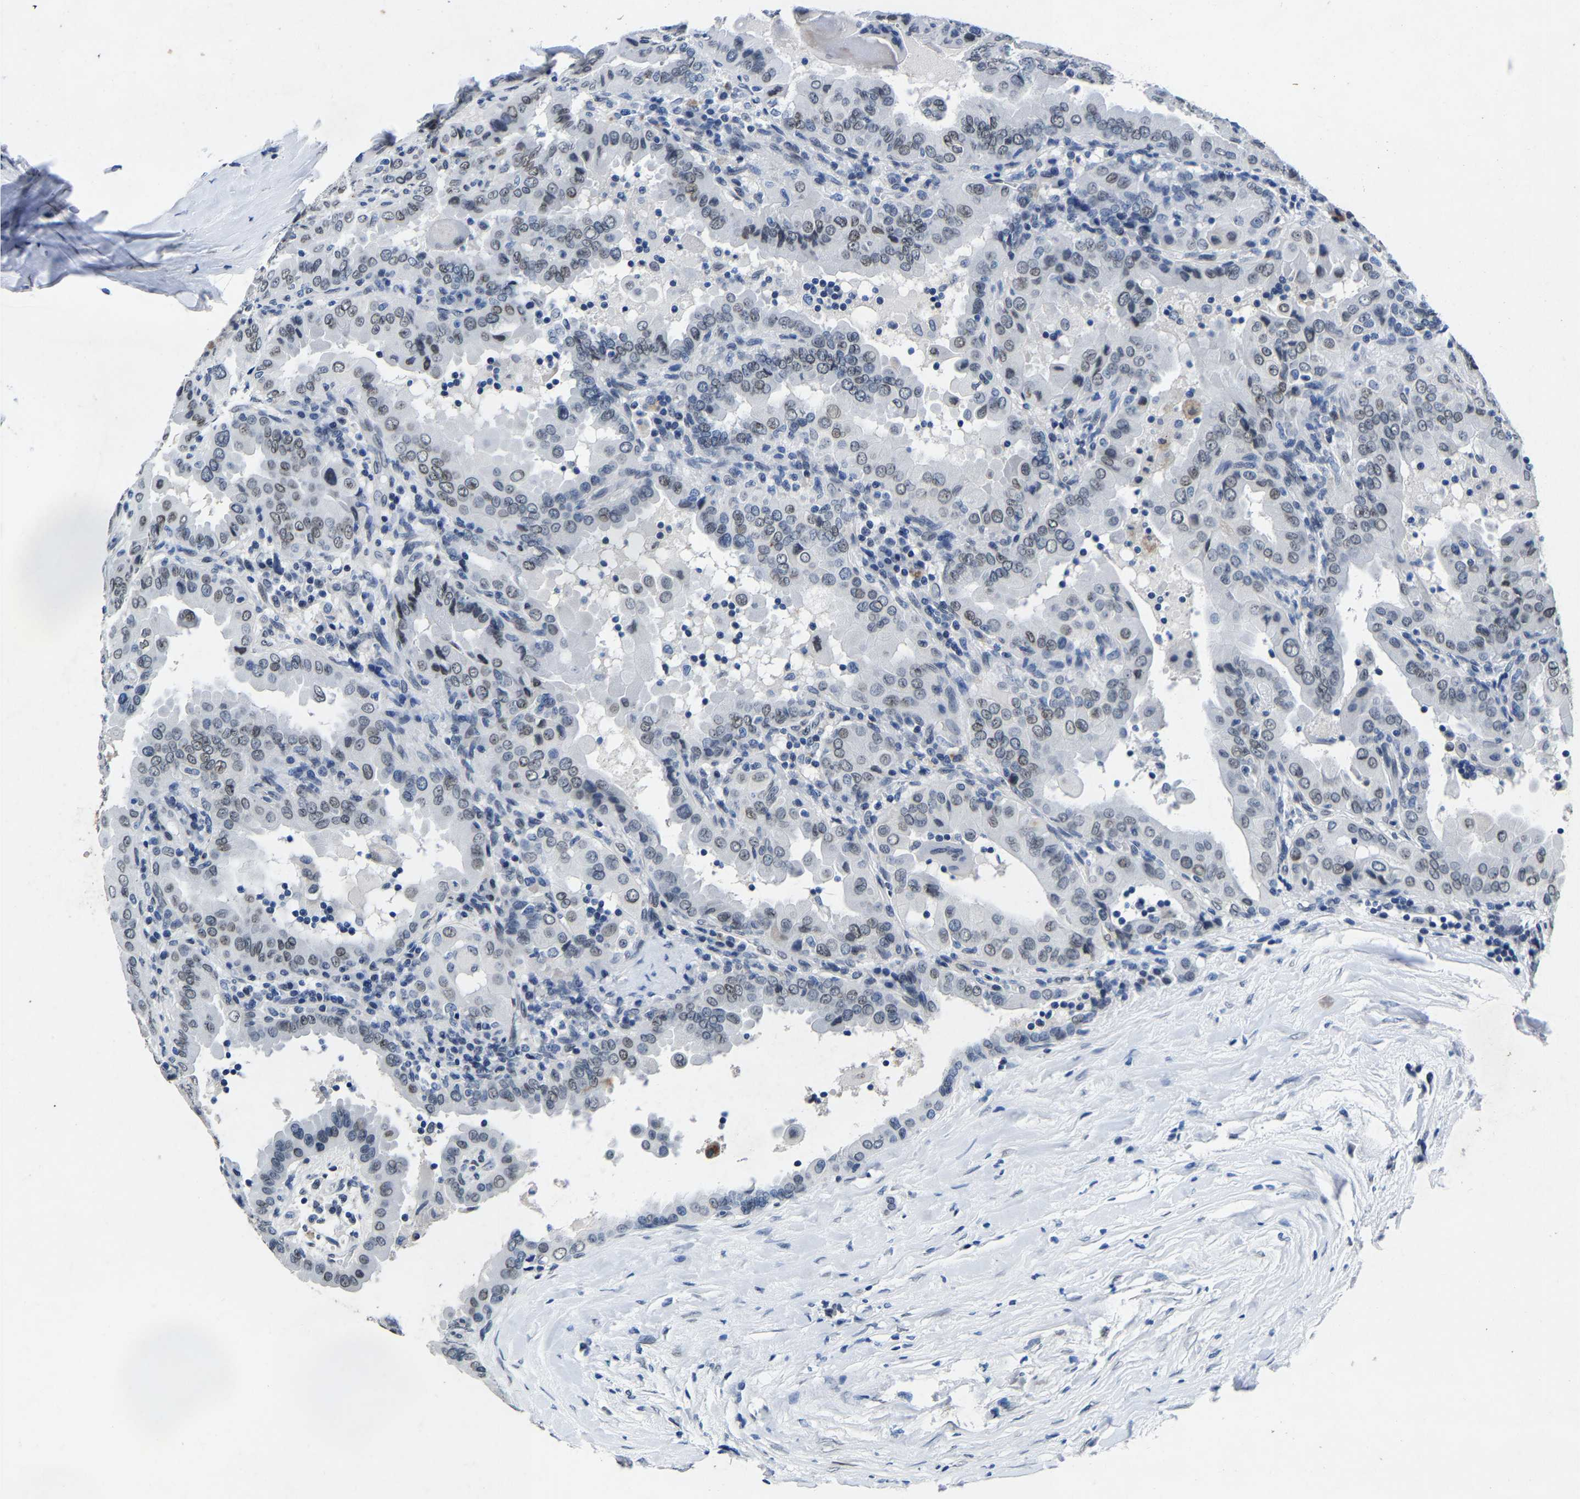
{"staining": {"intensity": "weak", "quantity": "25%-75%", "location": "nuclear"}, "tissue": "thyroid cancer", "cell_type": "Tumor cells", "image_type": "cancer", "snomed": [{"axis": "morphology", "description": "Papillary adenocarcinoma, NOS"}, {"axis": "topography", "description": "Thyroid gland"}], "caption": "Thyroid cancer (papillary adenocarcinoma) tissue demonstrates weak nuclear staining in about 25%-75% of tumor cells, visualized by immunohistochemistry.", "gene": "UBN2", "patient": {"sex": "male", "age": 33}}